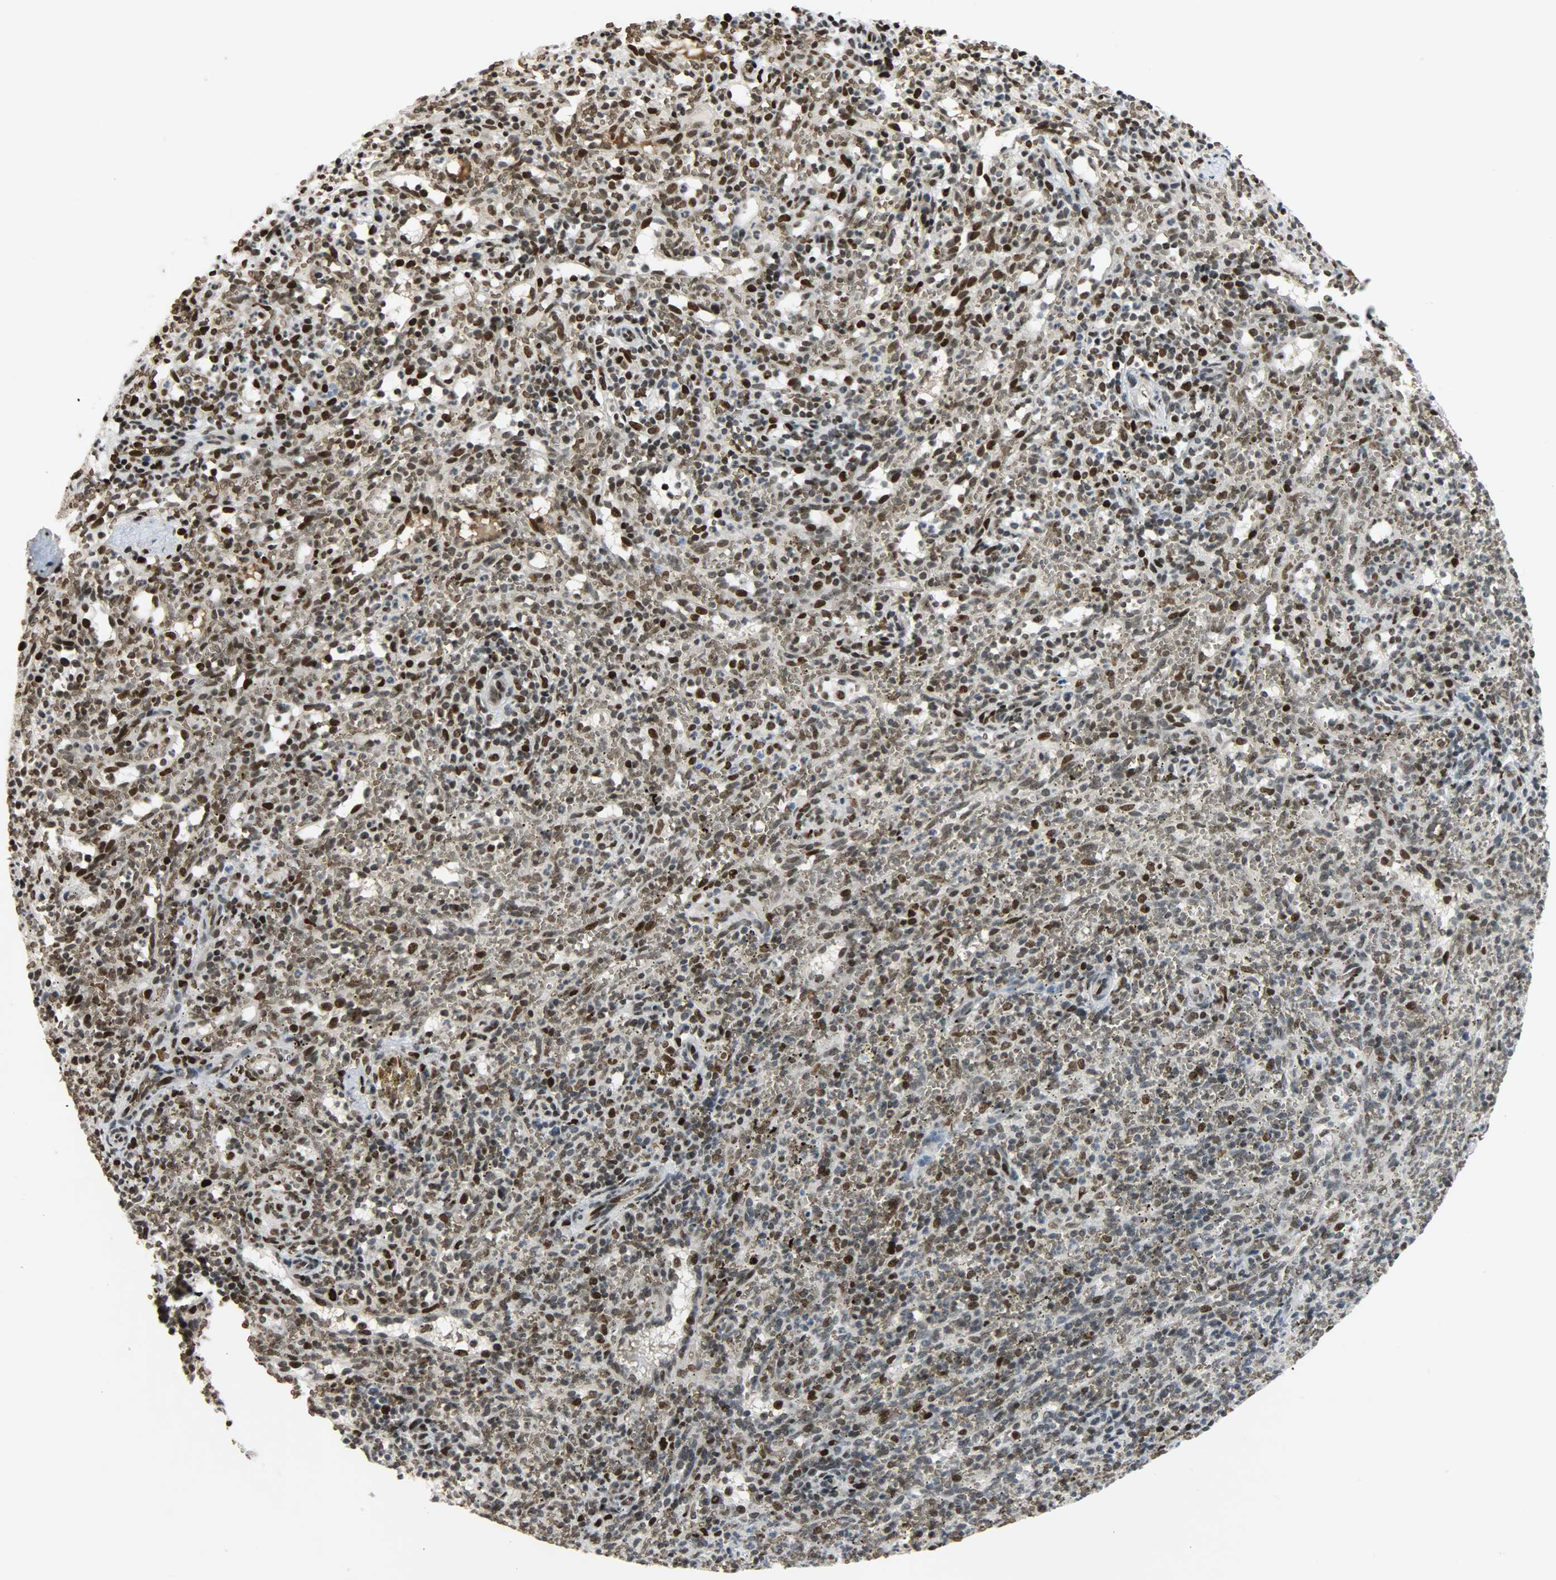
{"staining": {"intensity": "strong", "quantity": ">75%", "location": "cytoplasmic/membranous,nuclear"}, "tissue": "spleen", "cell_type": "Cells in red pulp", "image_type": "normal", "snomed": [{"axis": "morphology", "description": "Normal tissue, NOS"}, {"axis": "topography", "description": "Spleen"}], "caption": "The immunohistochemical stain shows strong cytoplasmic/membranous,nuclear positivity in cells in red pulp of unremarkable spleen.", "gene": "SNAI1", "patient": {"sex": "female", "age": 10}}